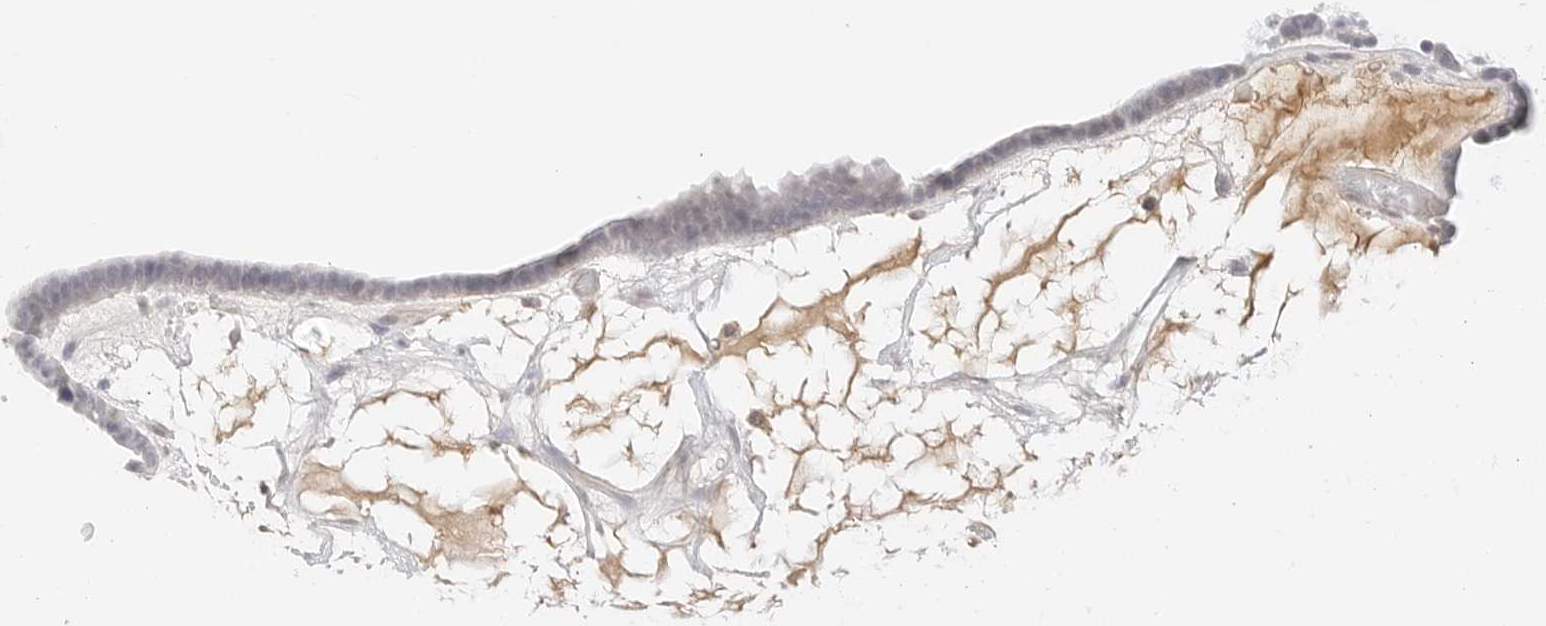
{"staining": {"intensity": "negative", "quantity": "none", "location": "none"}, "tissue": "ovarian cancer", "cell_type": "Tumor cells", "image_type": "cancer", "snomed": [{"axis": "morphology", "description": "Cystadenocarcinoma, serous, NOS"}, {"axis": "topography", "description": "Ovary"}], "caption": "Histopathology image shows no protein staining in tumor cells of ovarian cancer tissue.", "gene": "GNAS", "patient": {"sex": "female", "age": 56}}